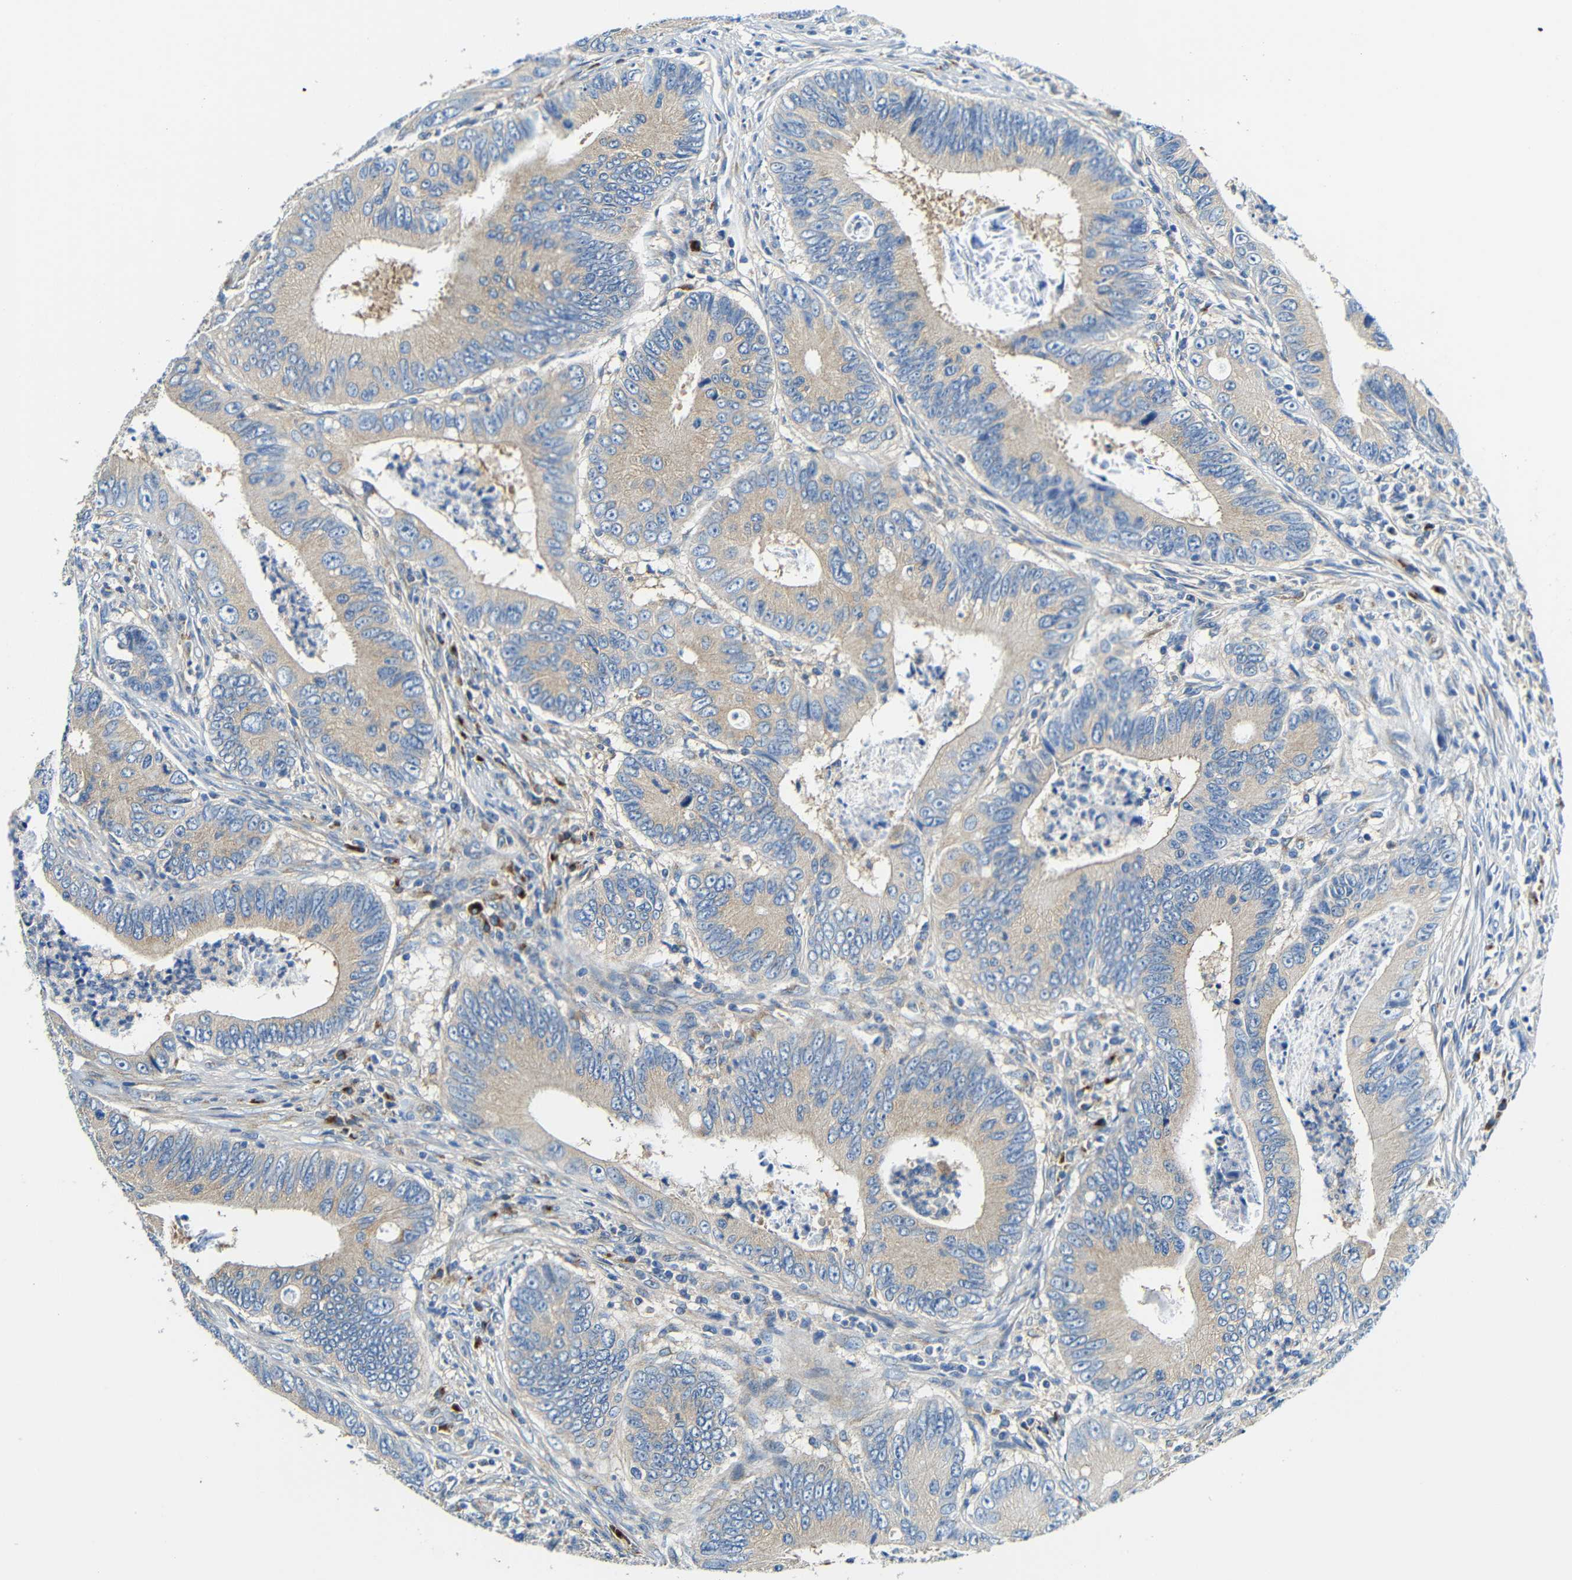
{"staining": {"intensity": "weak", "quantity": ">75%", "location": "cytoplasmic/membranous"}, "tissue": "colorectal cancer", "cell_type": "Tumor cells", "image_type": "cancer", "snomed": [{"axis": "morphology", "description": "Inflammation, NOS"}, {"axis": "morphology", "description": "Adenocarcinoma, NOS"}, {"axis": "topography", "description": "Colon"}], "caption": "The photomicrograph reveals staining of colorectal cancer (adenocarcinoma), revealing weak cytoplasmic/membranous protein expression (brown color) within tumor cells. Nuclei are stained in blue.", "gene": "USO1", "patient": {"sex": "male", "age": 72}}